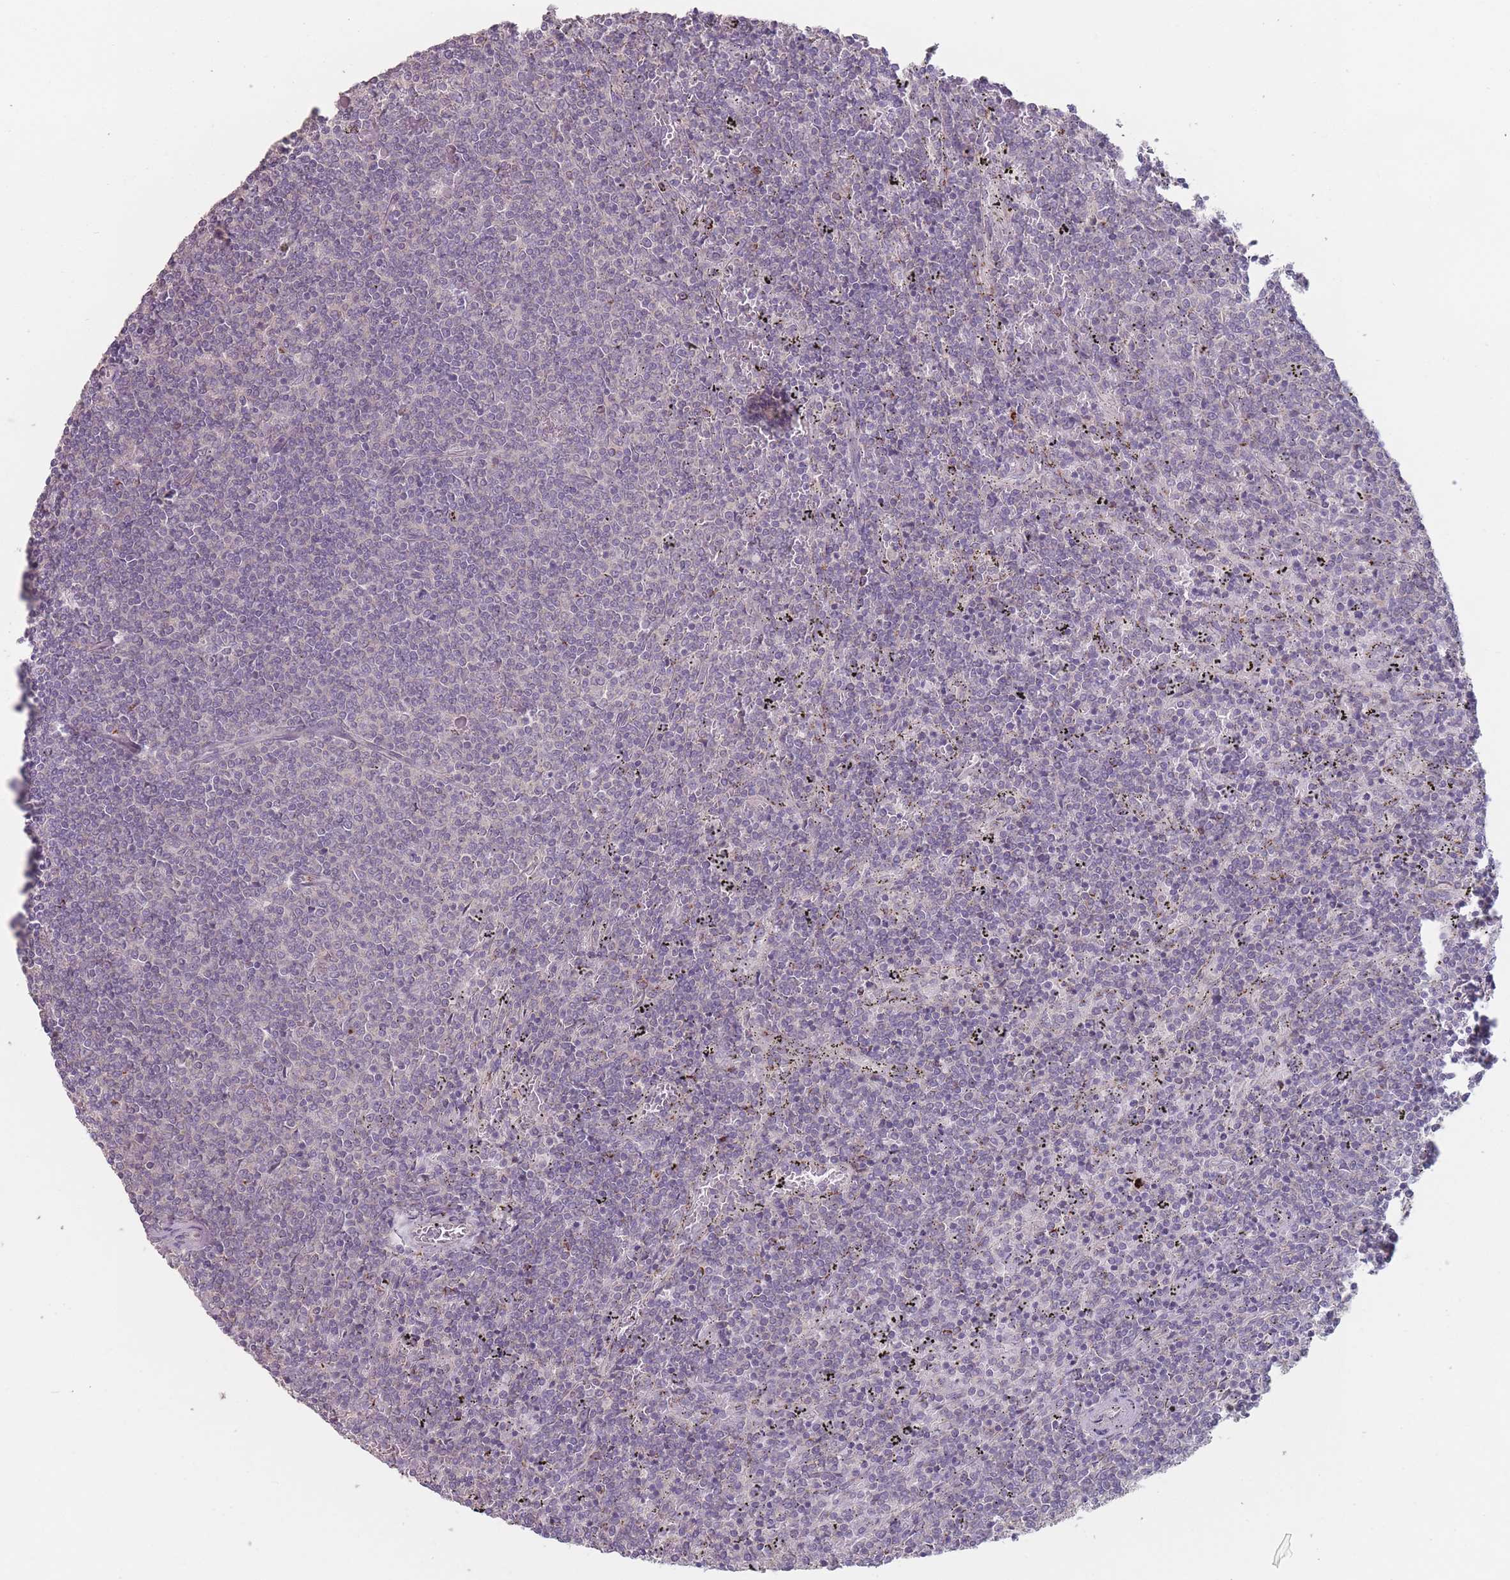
{"staining": {"intensity": "negative", "quantity": "none", "location": "none"}, "tissue": "lymphoma", "cell_type": "Tumor cells", "image_type": "cancer", "snomed": [{"axis": "morphology", "description": "Malignant lymphoma, non-Hodgkin's type, Low grade"}, {"axis": "topography", "description": "Spleen"}], "caption": "Tumor cells are negative for brown protein staining in lymphoma.", "gene": "AKAIN1", "patient": {"sex": "female", "age": 50}}